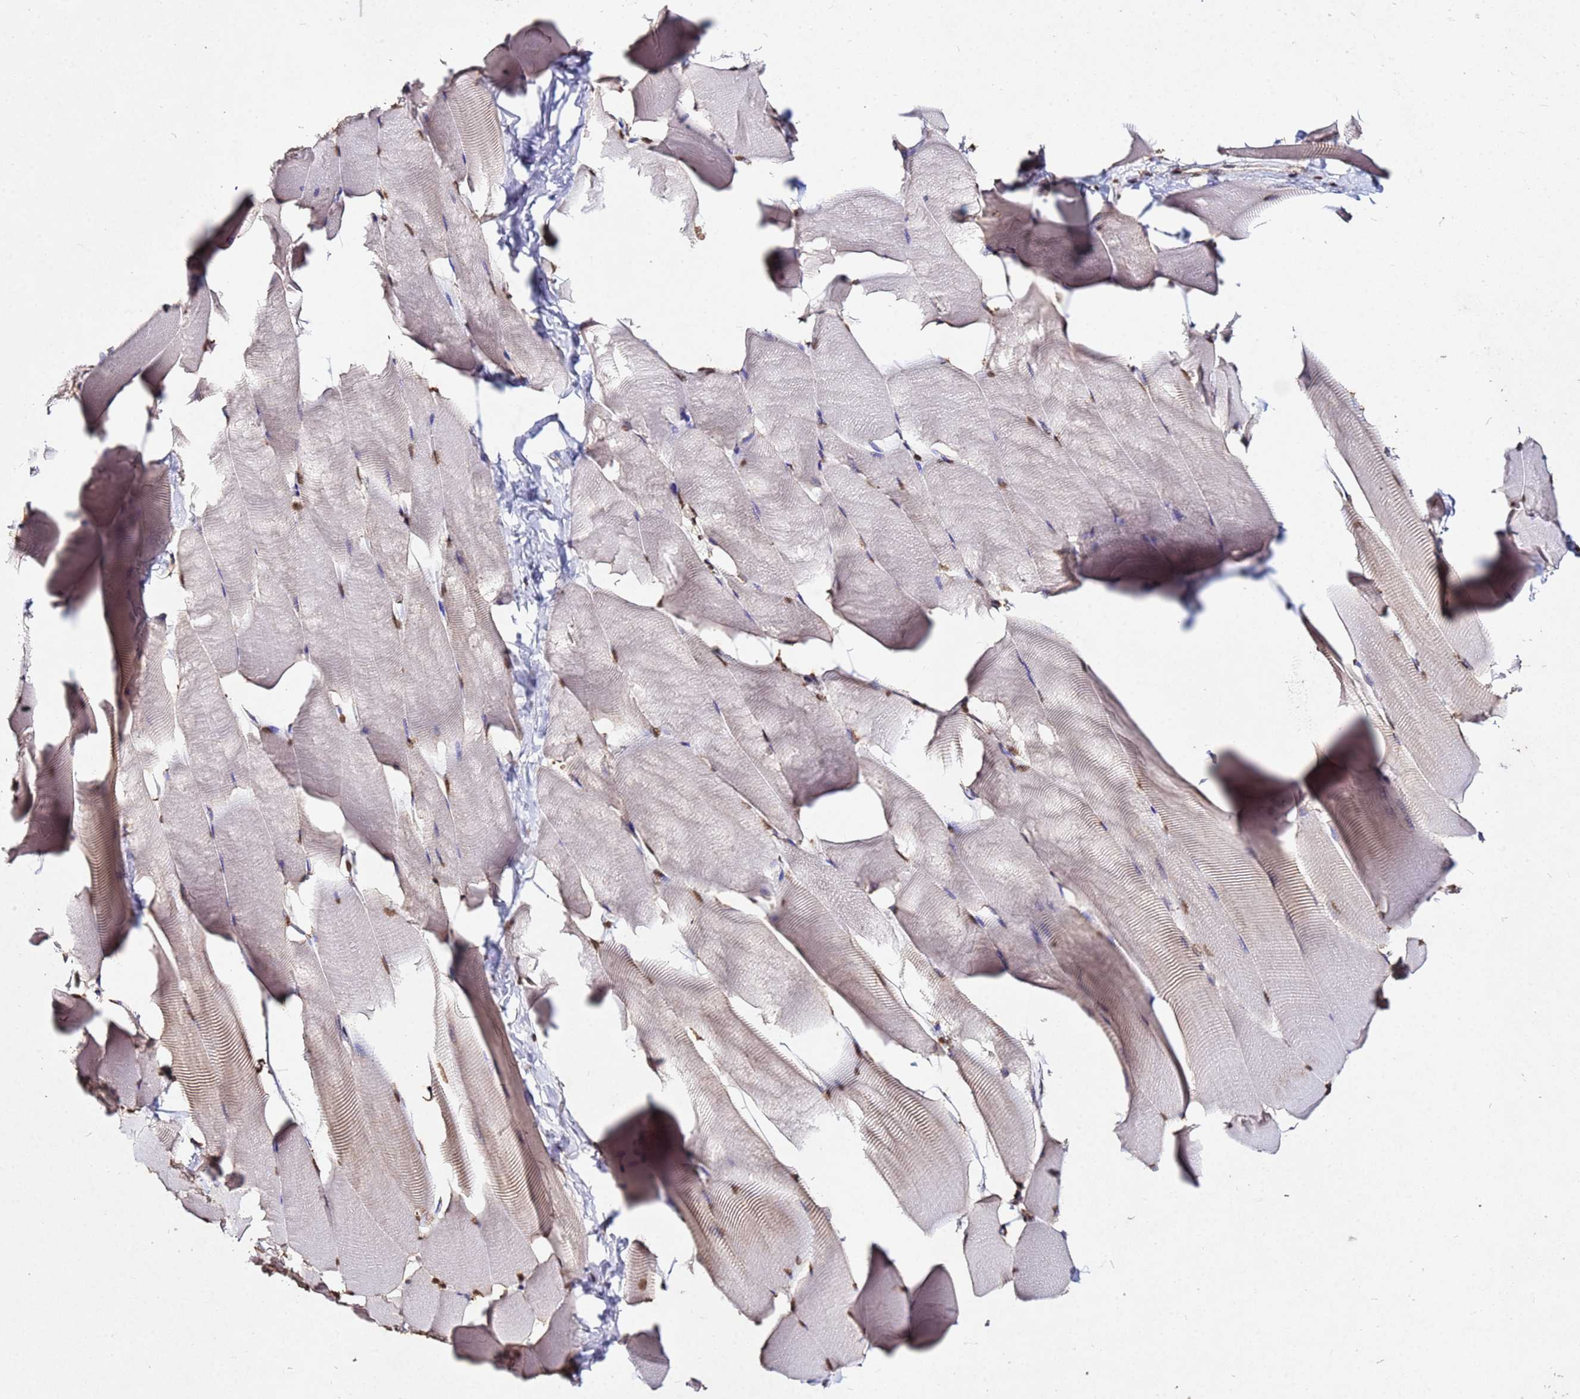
{"staining": {"intensity": "moderate", "quantity": ">75%", "location": "nuclear"}, "tissue": "skeletal muscle", "cell_type": "Myocytes", "image_type": "normal", "snomed": [{"axis": "morphology", "description": "Normal tissue, NOS"}, {"axis": "topography", "description": "Skeletal muscle"}], "caption": "This is a micrograph of immunohistochemistry staining of normal skeletal muscle, which shows moderate staining in the nuclear of myocytes.", "gene": "MYOCD", "patient": {"sex": "male", "age": 25}}